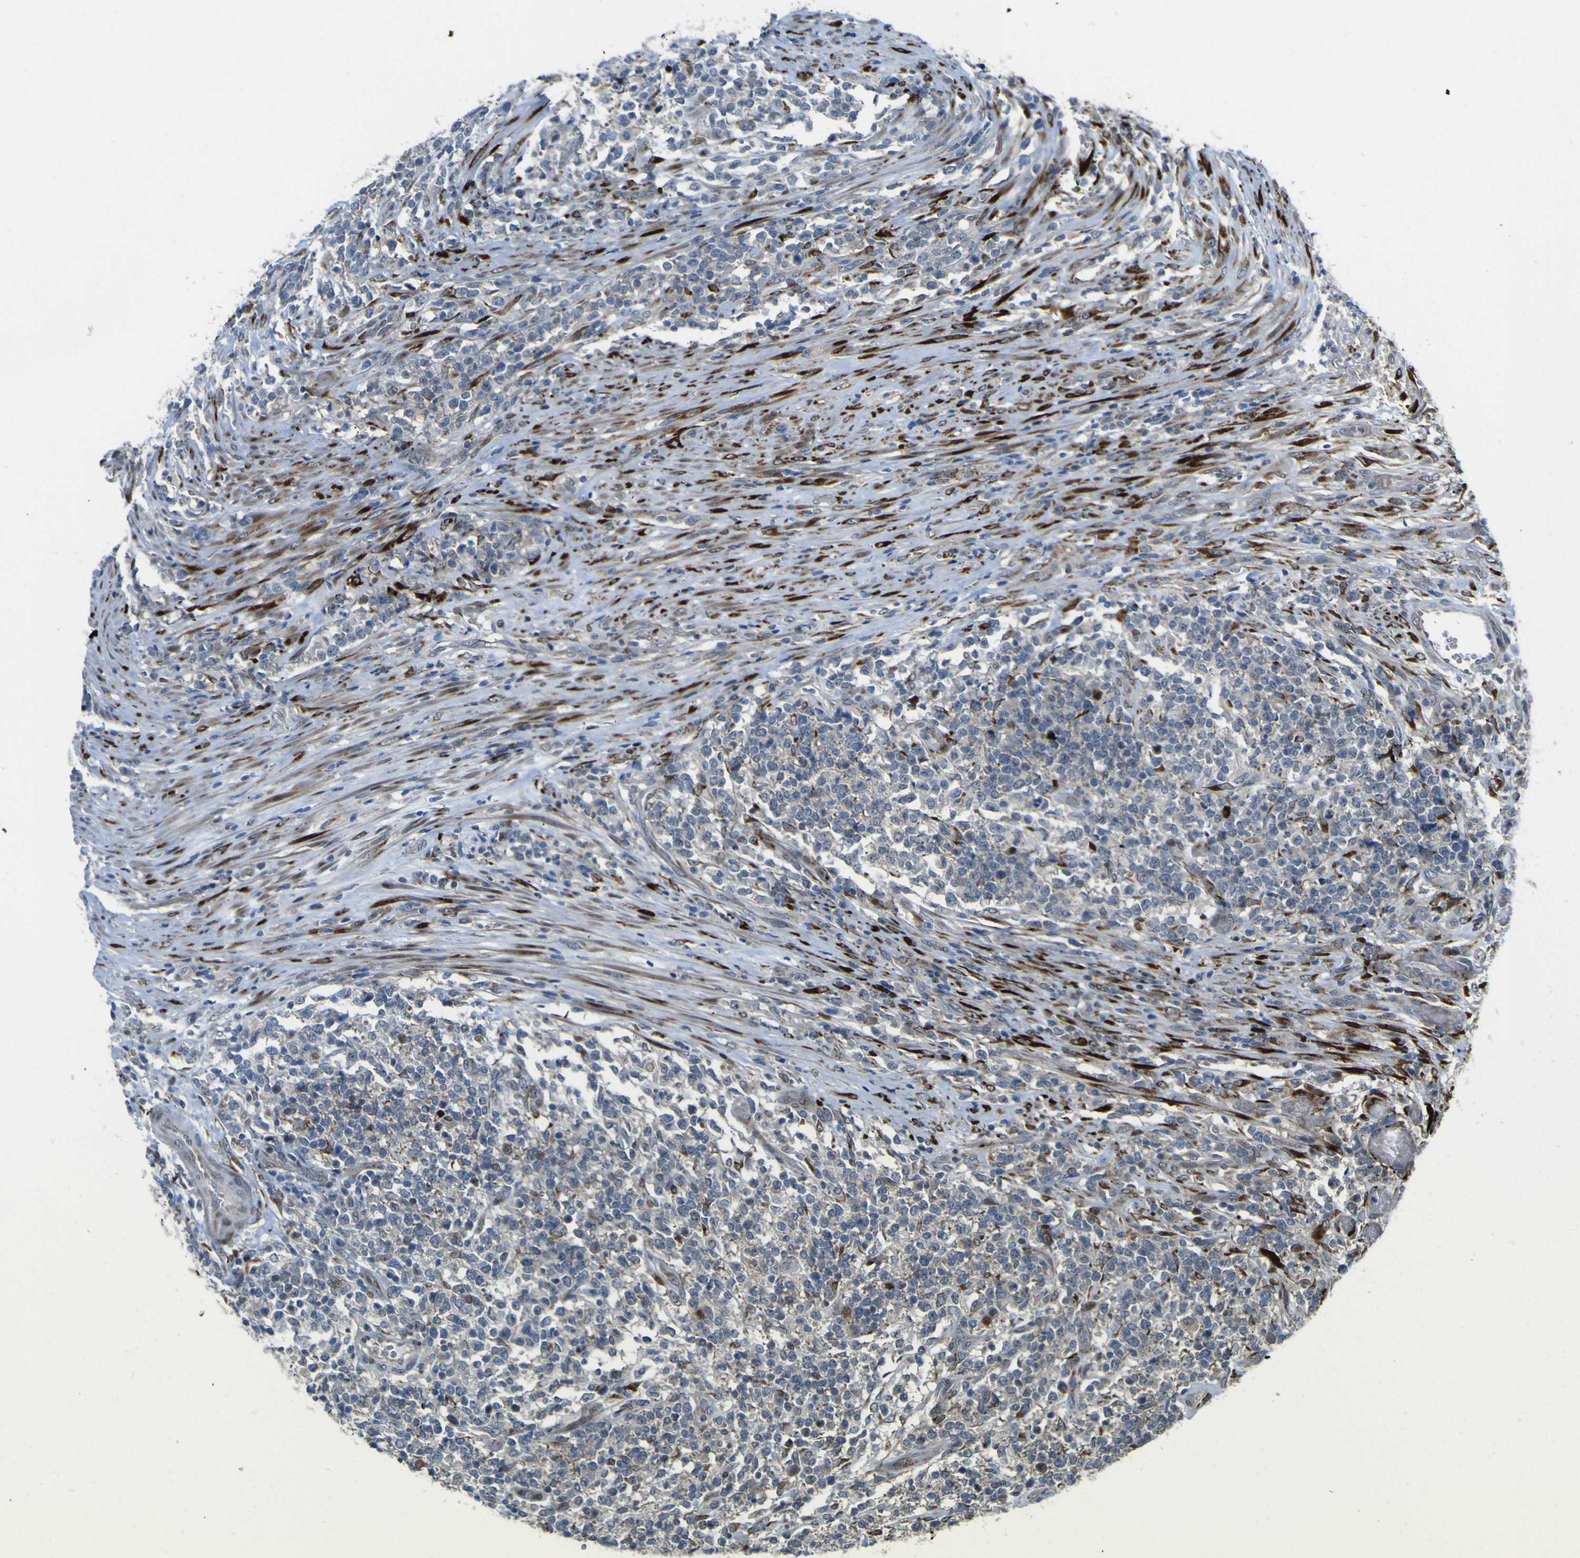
{"staining": {"intensity": "negative", "quantity": "none", "location": "none"}, "tissue": "lymphoma", "cell_type": "Tumor cells", "image_type": "cancer", "snomed": [{"axis": "morphology", "description": "Malignant lymphoma, non-Hodgkin's type, High grade"}, {"axis": "topography", "description": "Soft tissue"}], "caption": "Immunohistochemical staining of human high-grade malignant lymphoma, non-Hodgkin's type shows no significant positivity in tumor cells.", "gene": "LBHD1", "patient": {"sex": "male", "age": 18}}